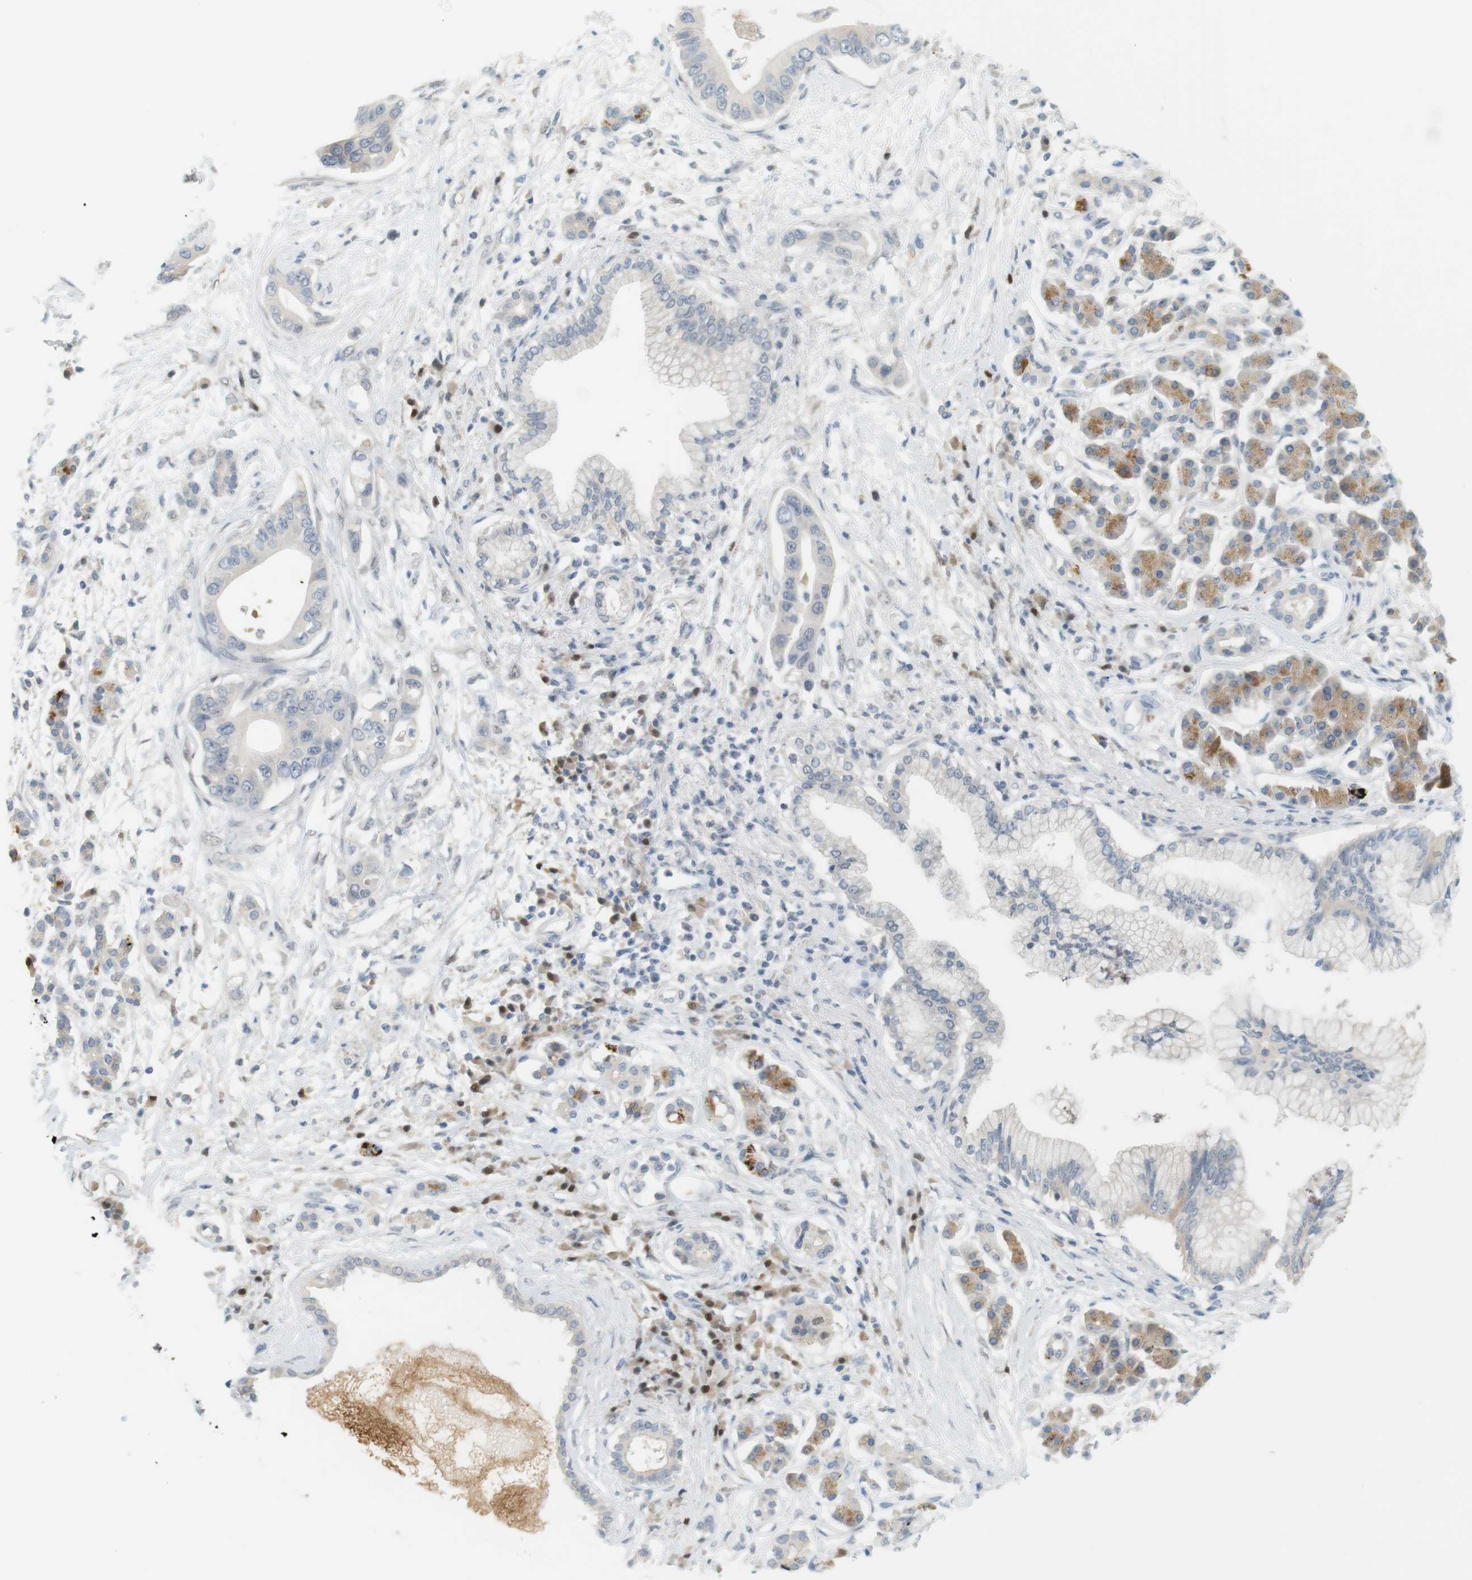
{"staining": {"intensity": "negative", "quantity": "none", "location": "none"}, "tissue": "pancreatic cancer", "cell_type": "Tumor cells", "image_type": "cancer", "snomed": [{"axis": "morphology", "description": "Adenocarcinoma, NOS"}, {"axis": "topography", "description": "Pancreas"}], "caption": "Micrograph shows no protein expression in tumor cells of pancreatic cancer tissue. (DAB immunohistochemistry (IHC) with hematoxylin counter stain).", "gene": "CREB3L2", "patient": {"sex": "male", "age": 77}}